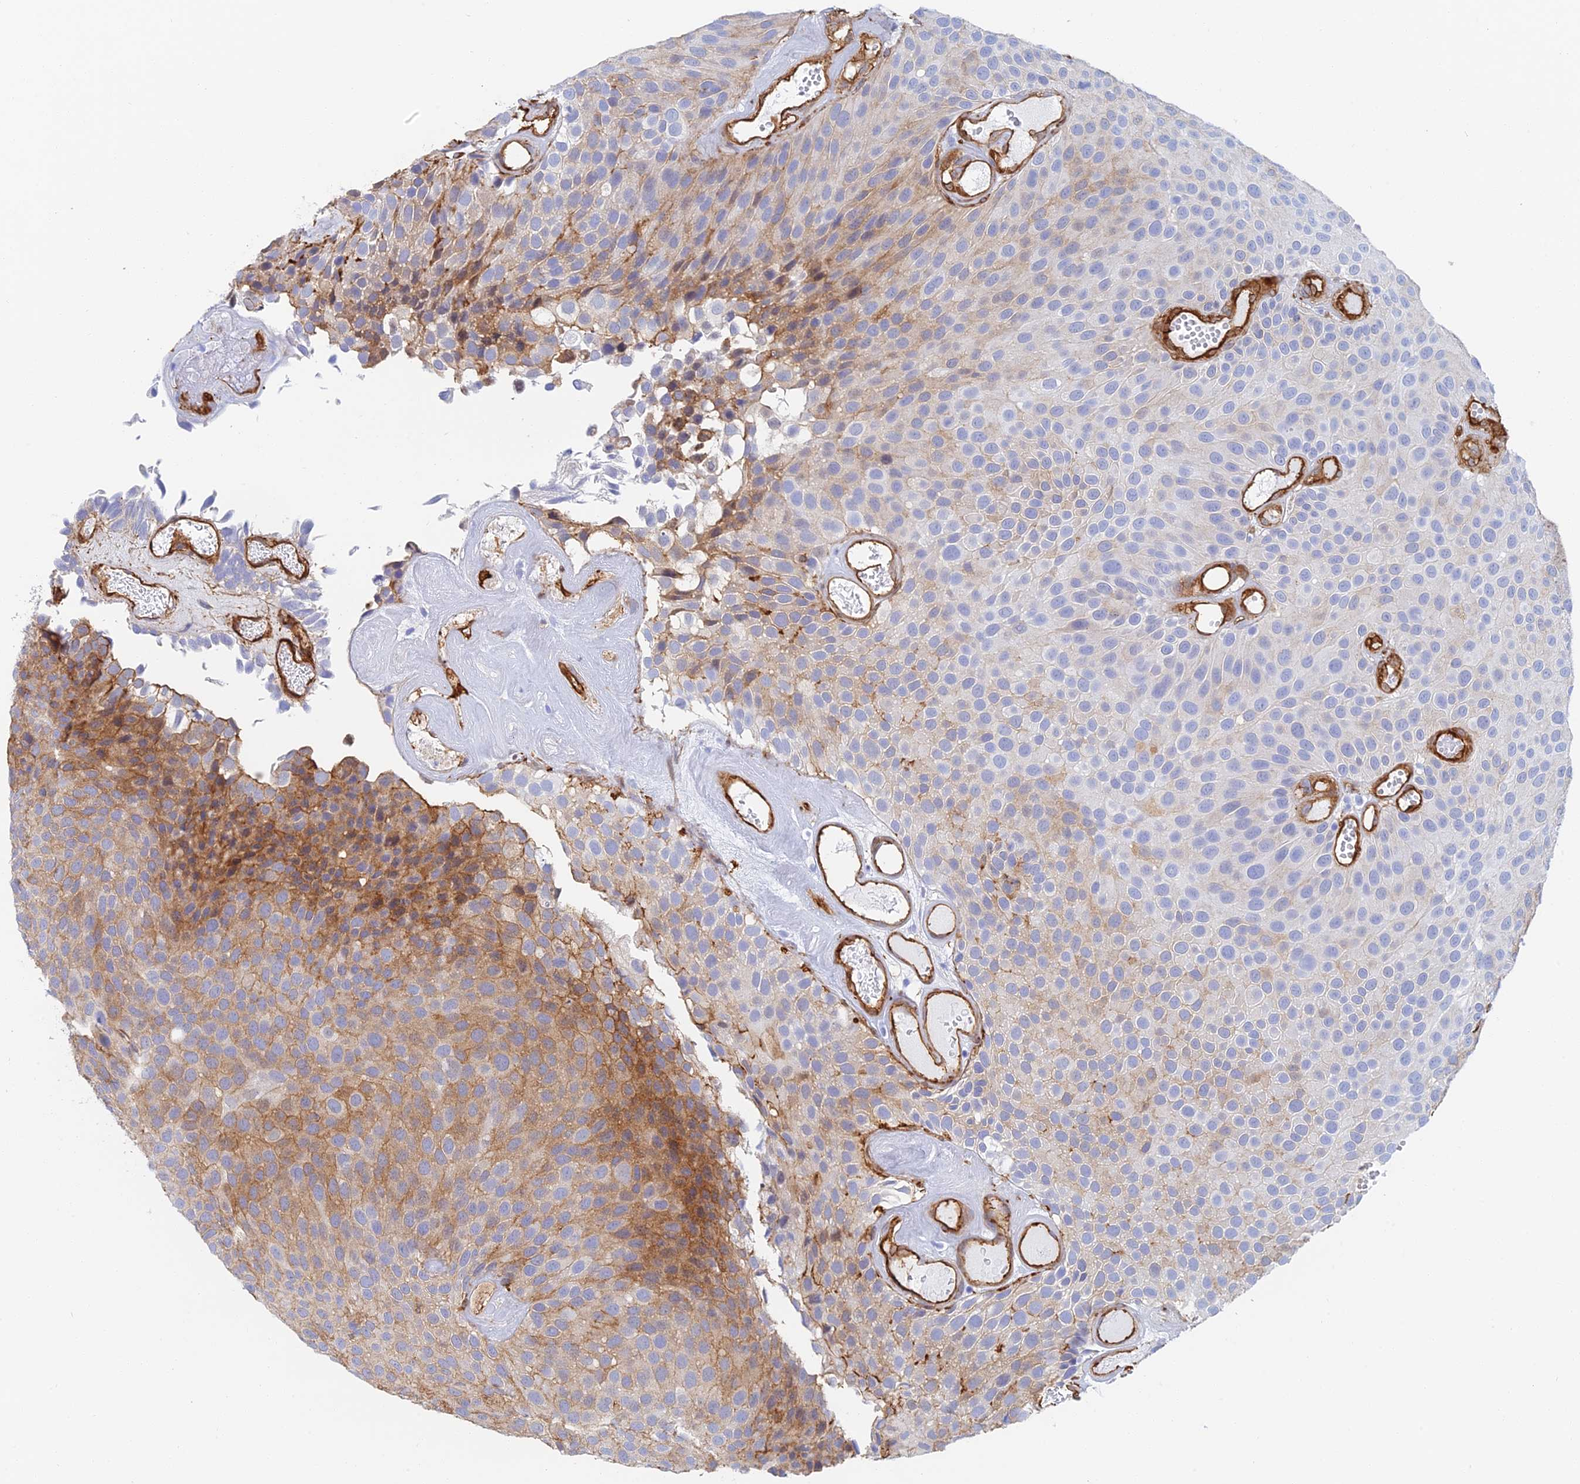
{"staining": {"intensity": "moderate", "quantity": "<25%", "location": "cytoplasmic/membranous"}, "tissue": "urothelial cancer", "cell_type": "Tumor cells", "image_type": "cancer", "snomed": [{"axis": "morphology", "description": "Urothelial carcinoma, Low grade"}, {"axis": "topography", "description": "Urinary bladder"}], "caption": "A micrograph showing moderate cytoplasmic/membranous expression in approximately <25% of tumor cells in urothelial cancer, as visualized by brown immunohistochemical staining.", "gene": "CRIP2", "patient": {"sex": "male", "age": 89}}